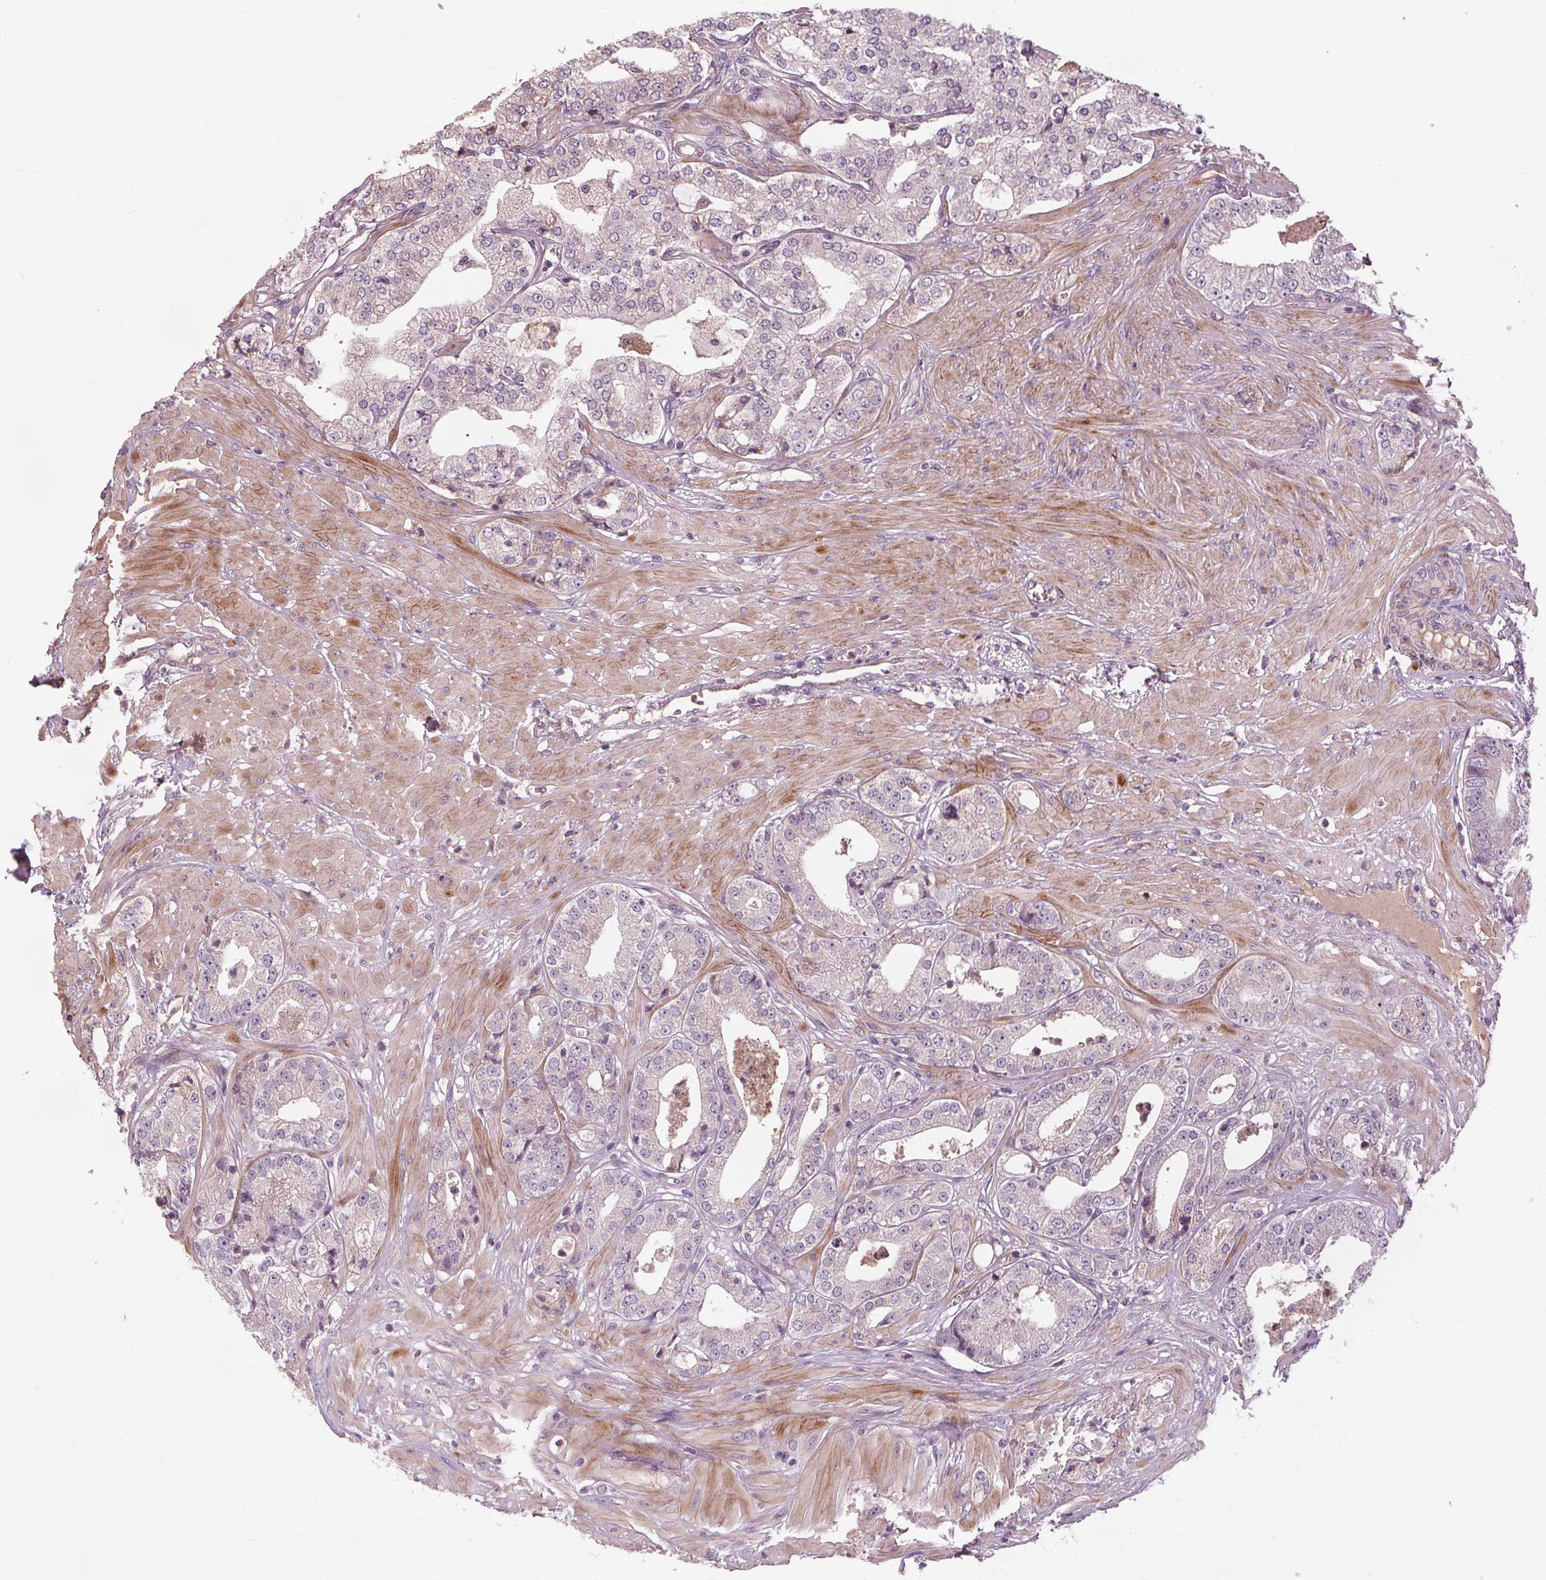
{"staining": {"intensity": "negative", "quantity": "none", "location": "none"}, "tissue": "prostate cancer", "cell_type": "Tumor cells", "image_type": "cancer", "snomed": [{"axis": "morphology", "description": "Adenocarcinoma, Low grade"}, {"axis": "topography", "description": "Prostate"}], "caption": "Immunohistochemical staining of human prostate cancer (low-grade adenocarcinoma) demonstrates no significant positivity in tumor cells.", "gene": "PDGFD", "patient": {"sex": "male", "age": 60}}